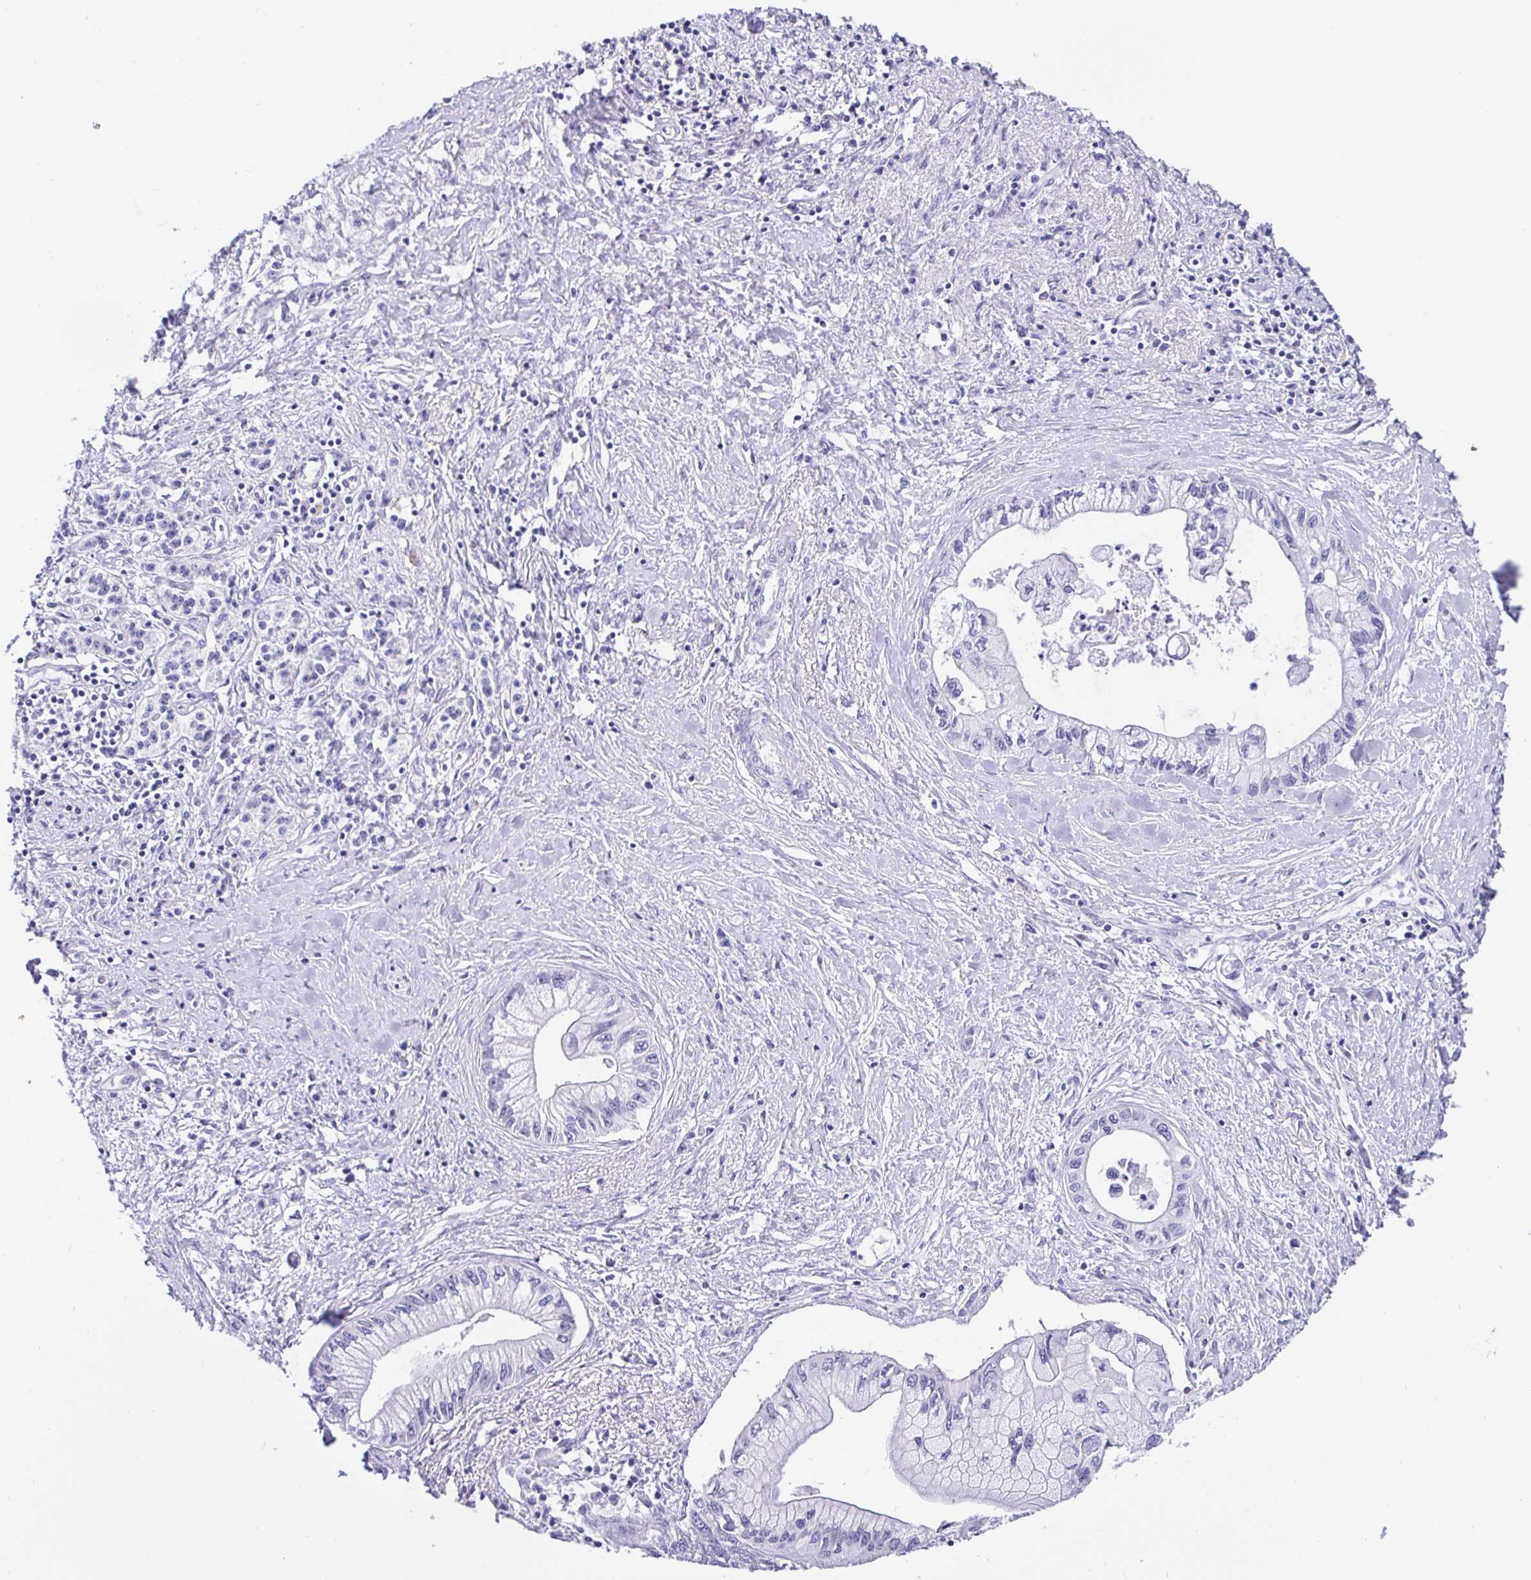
{"staining": {"intensity": "negative", "quantity": "none", "location": "none"}, "tissue": "pancreatic cancer", "cell_type": "Tumor cells", "image_type": "cancer", "snomed": [{"axis": "morphology", "description": "Adenocarcinoma, NOS"}, {"axis": "topography", "description": "Pancreas"}], "caption": "DAB (3,3'-diaminobenzidine) immunohistochemical staining of human pancreatic cancer (adenocarcinoma) demonstrates no significant staining in tumor cells. The staining was performed using DAB to visualize the protein expression in brown, while the nuclei were stained in blue with hematoxylin (Magnification: 20x).", "gene": "PRAMEF19", "patient": {"sex": "male", "age": 61}}